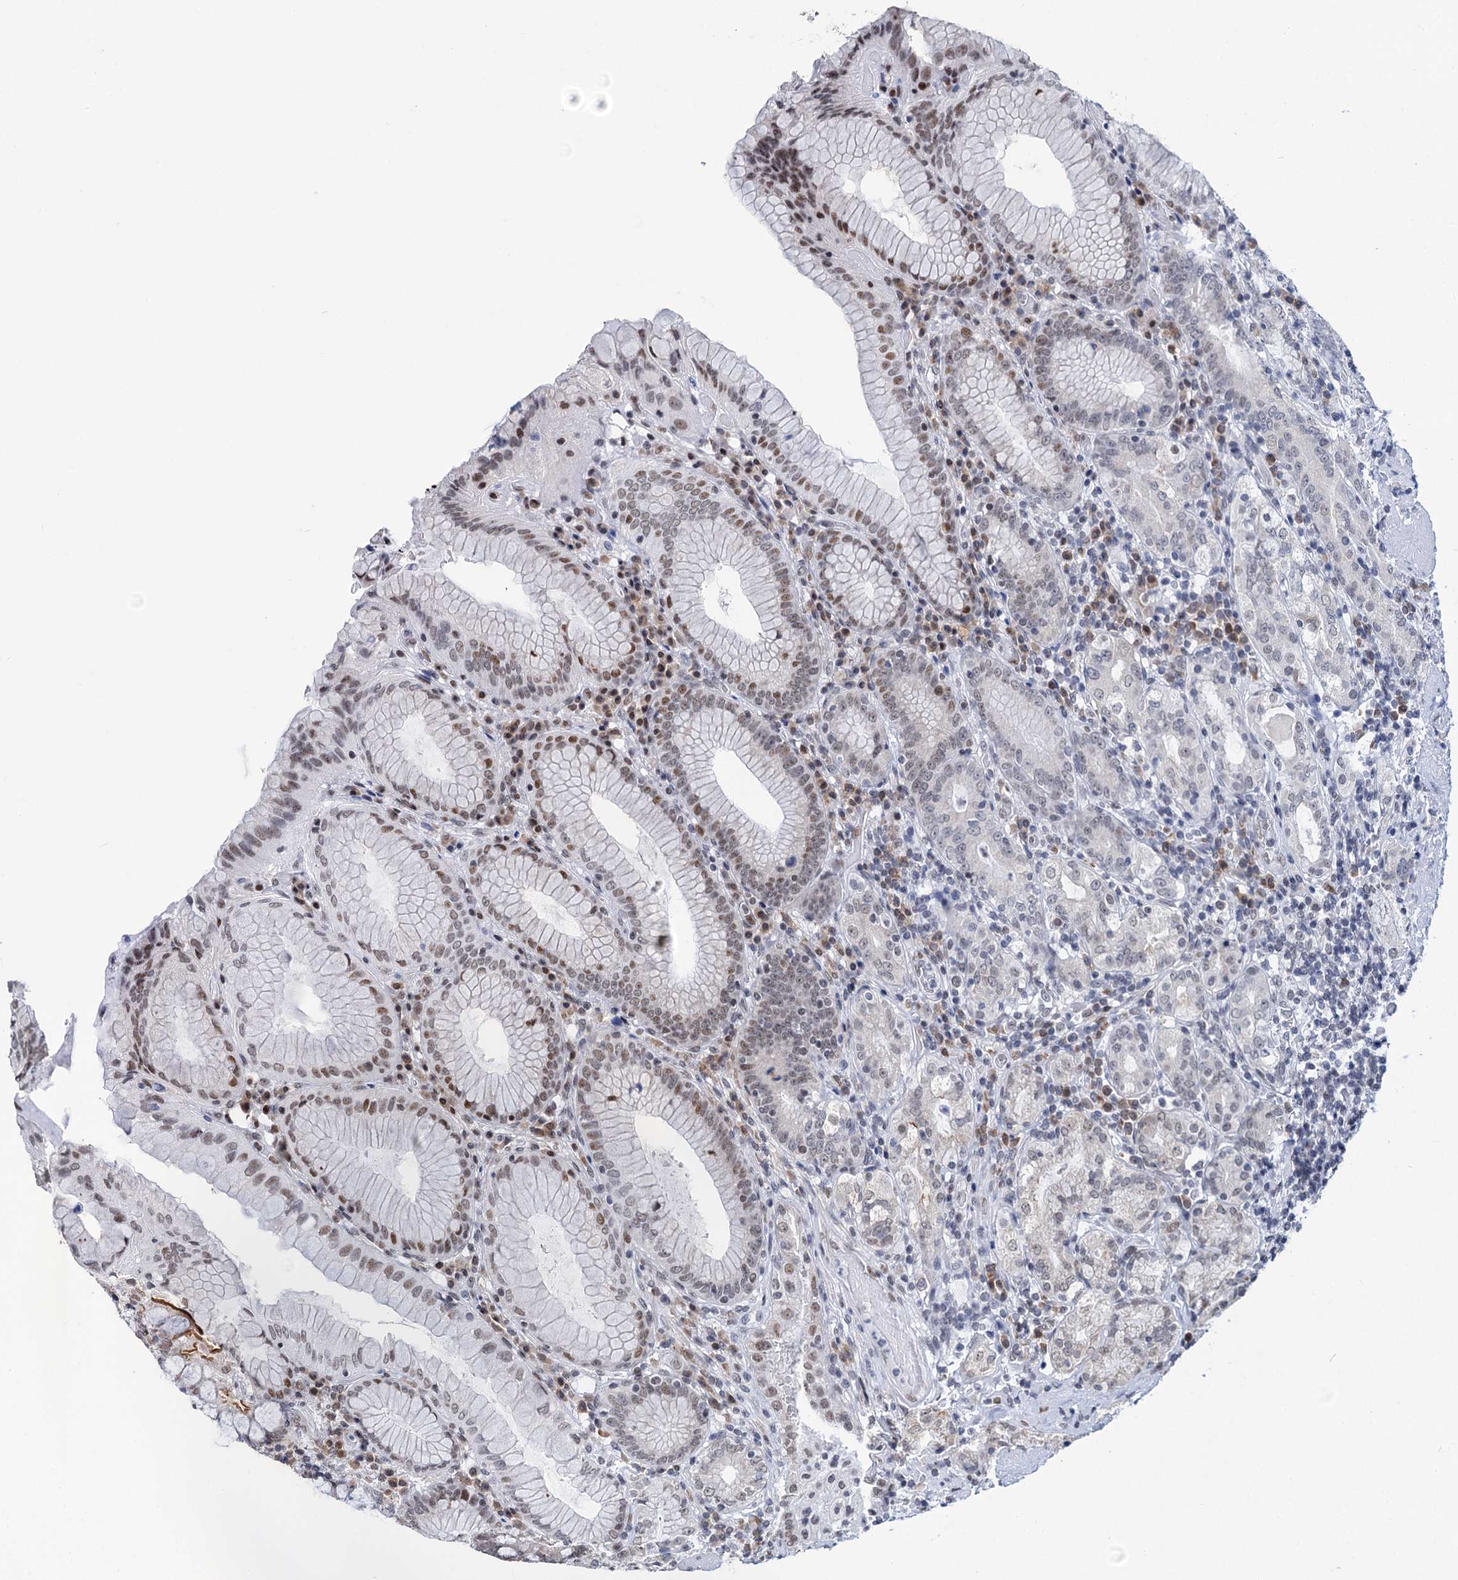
{"staining": {"intensity": "weak", "quantity": "25%-75%", "location": "nuclear"}, "tissue": "stomach", "cell_type": "Glandular cells", "image_type": "normal", "snomed": [{"axis": "morphology", "description": "Normal tissue, NOS"}, {"axis": "topography", "description": "Stomach, upper"}, {"axis": "topography", "description": "Stomach, lower"}], "caption": "Protein staining of normal stomach shows weak nuclear expression in approximately 25%-75% of glandular cells.", "gene": "SPATS2", "patient": {"sex": "female", "age": 76}}